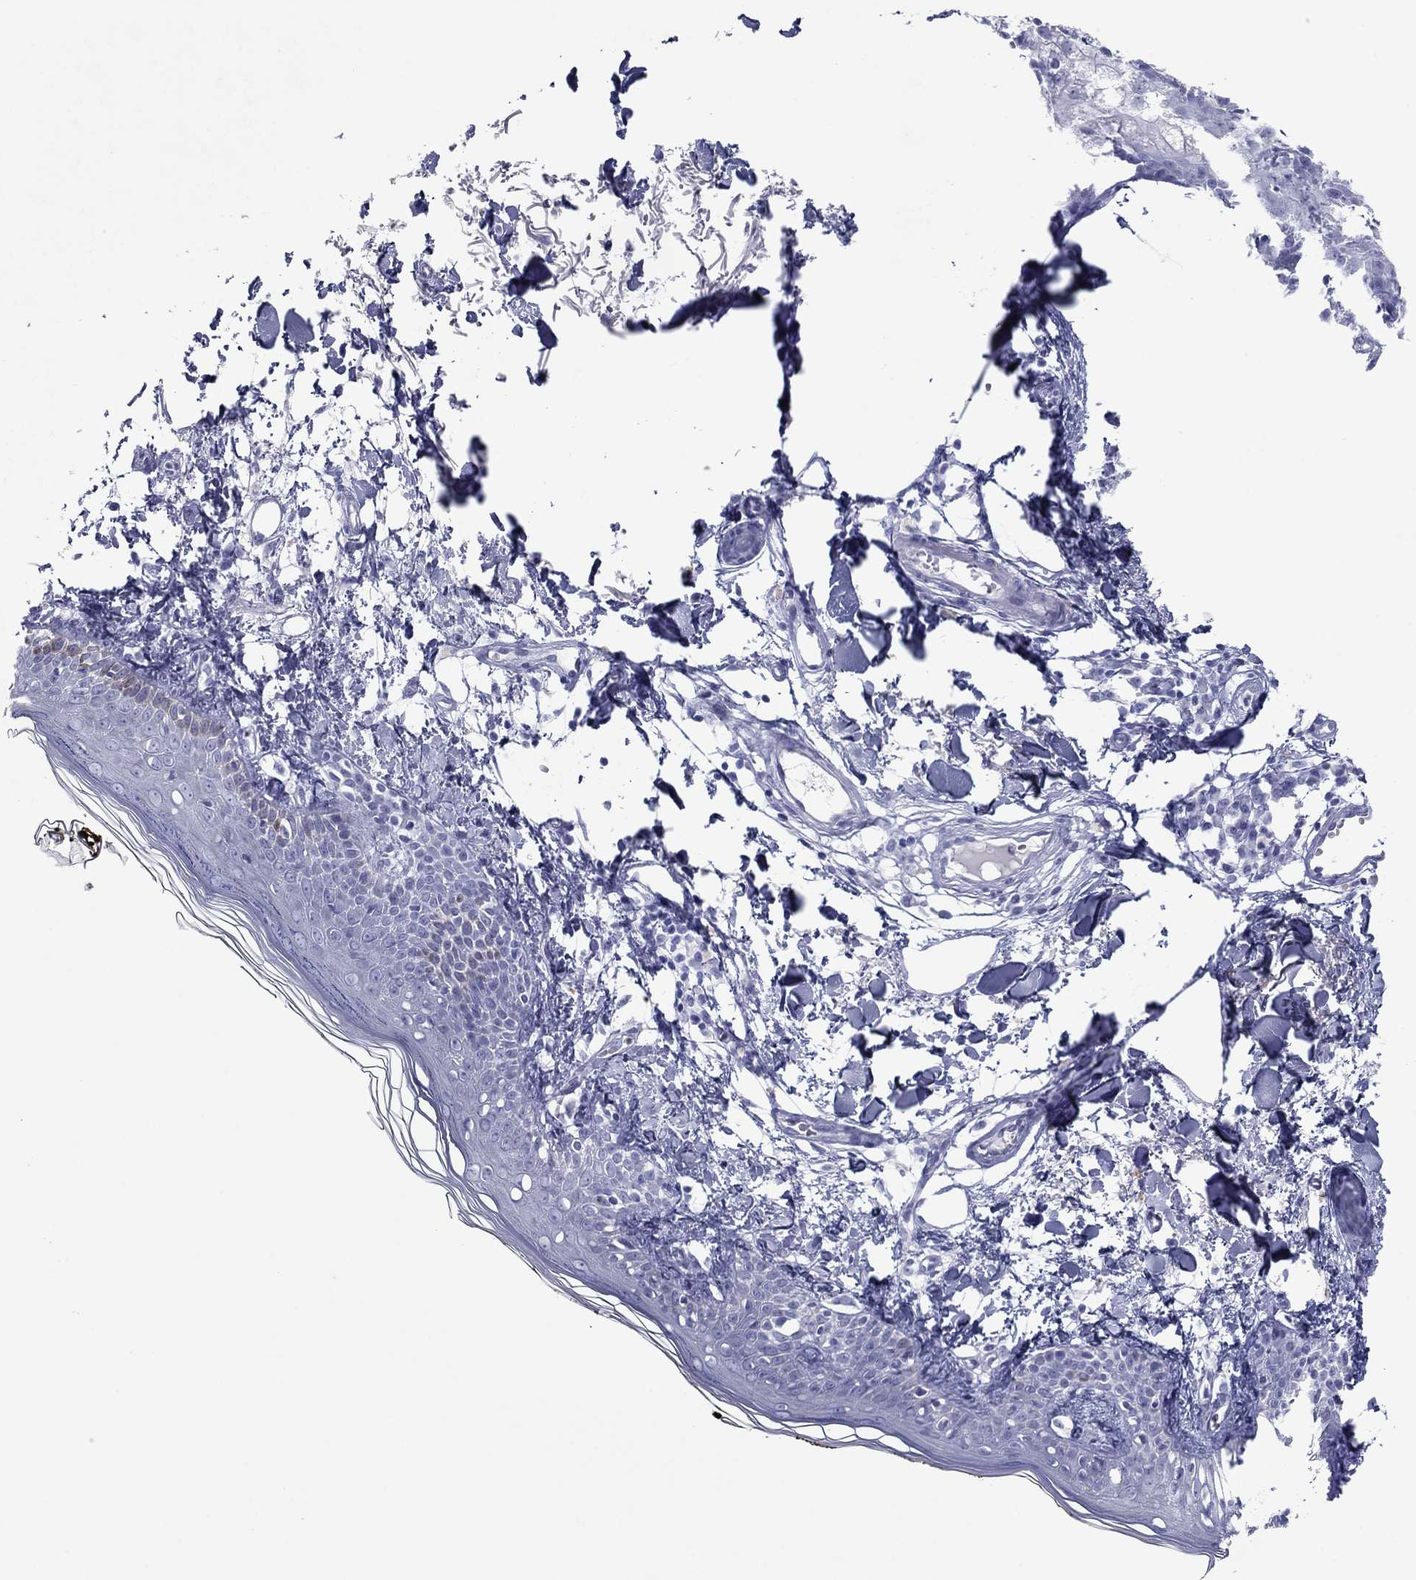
{"staining": {"intensity": "negative", "quantity": "none", "location": "none"}, "tissue": "skin", "cell_type": "Fibroblasts", "image_type": "normal", "snomed": [{"axis": "morphology", "description": "Normal tissue, NOS"}, {"axis": "topography", "description": "Skin"}], "caption": "Immunohistochemistry micrograph of benign skin stained for a protein (brown), which reveals no expression in fibroblasts.", "gene": "ATP4A", "patient": {"sex": "male", "age": 76}}